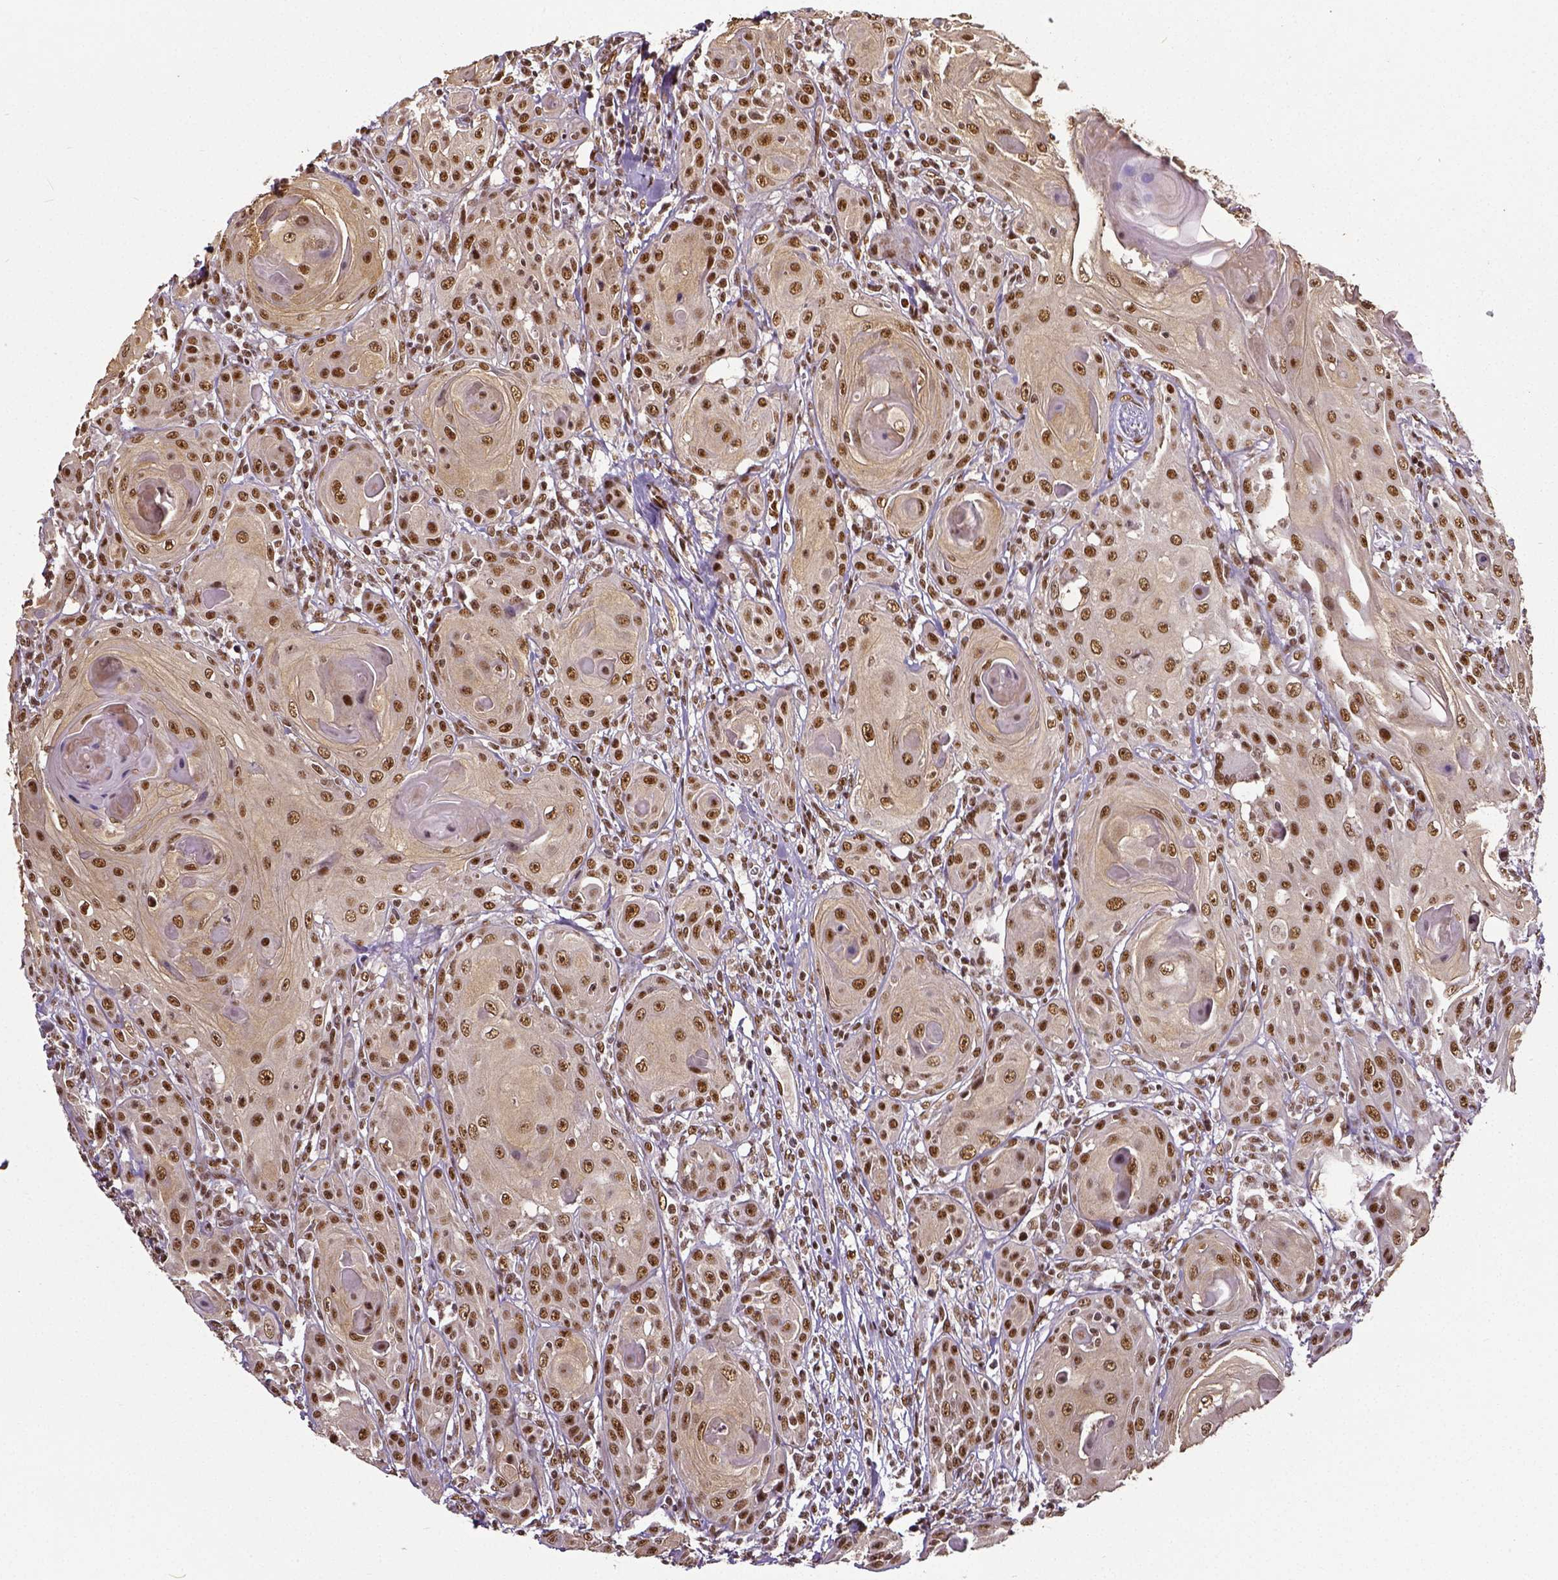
{"staining": {"intensity": "moderate", "quantity": ">75%", "location": "nuclear"}, "tissue": "head and neck cancer", "cell_type": "Tumor cells", "image_type": "cancer", "snomed": [{"axis": "morphology", "description": "Squamous cell carcinoma, NOS"}, {"axis": "topography", "description": "Head-Neck"}], "caption": "A high-resolution image shows immunohistochemistry (IHC) staining of head and neck cancer (squamous cell carcinoma), which exhibits moderate nuclear staining in approximately >75% of tumor cells. Nuclei are stained in blue.", "gene": "ATRX", "patient": {"sex": "female", "age": 80}}